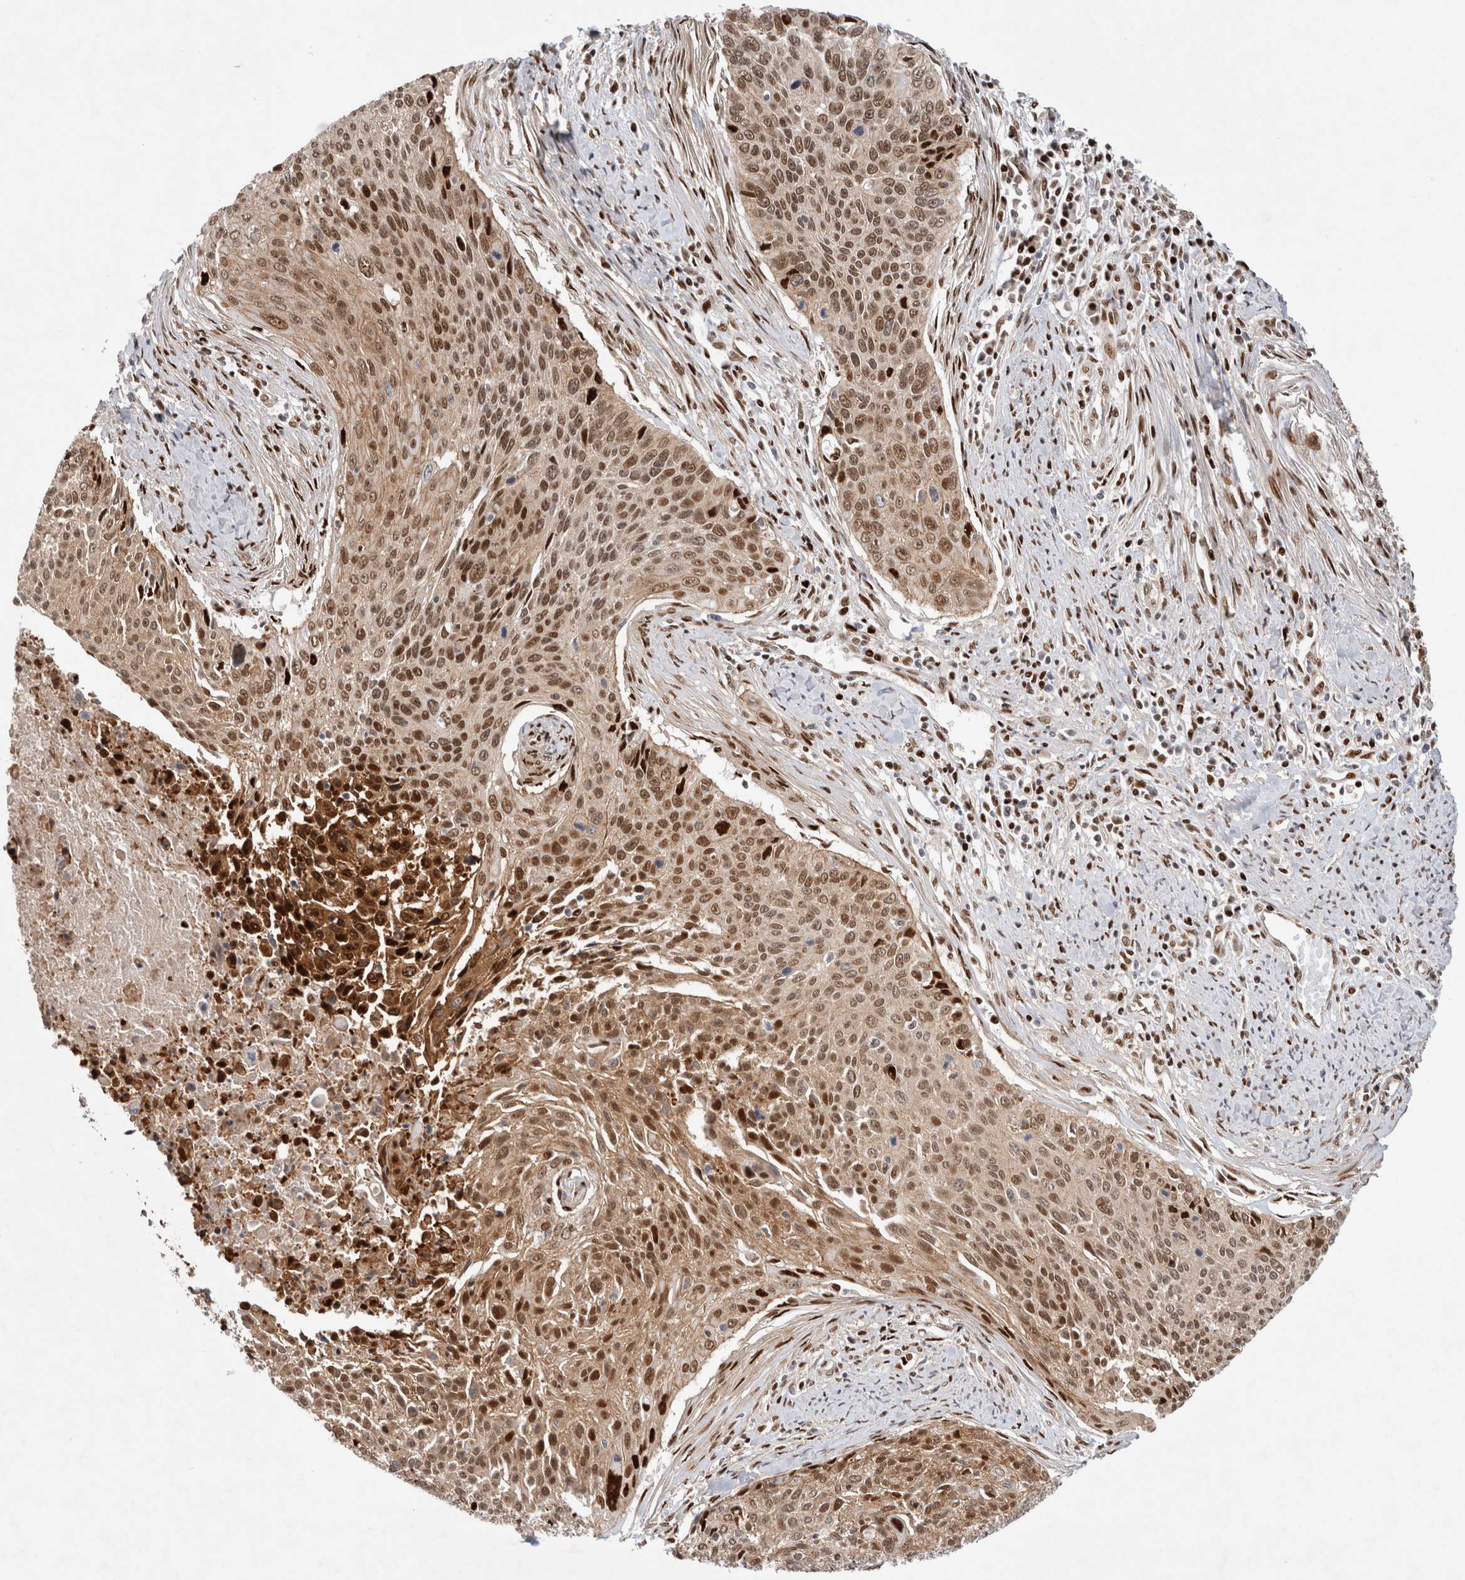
{"staining": {"intensity": "moderate", "quantity": ">75%", "location": "nuclear"}, "tissue": "cervical cancer", "cell_type": "Tumor cells", "image_type": "cancer", "snomed": [{"axis": "morphology", "description": "Squamous cell carcinoma, NOS"}, {"axis": "topography", "description": "Cervix"}], "caption": "The histopathology image reveals immunohistochemical staining of cervical squamous cell carcinoma. There is moderate nuclear positivity is identified in approximately >75% of tumor cells. The staining was performed using DAB (3,3'-diaminobenzidine), with brown indicating positive protein expression. Nuclei are stained blue with hematoxylin.", "gene": "TCF4", "patient": {"sex": "female", "age": 55}}